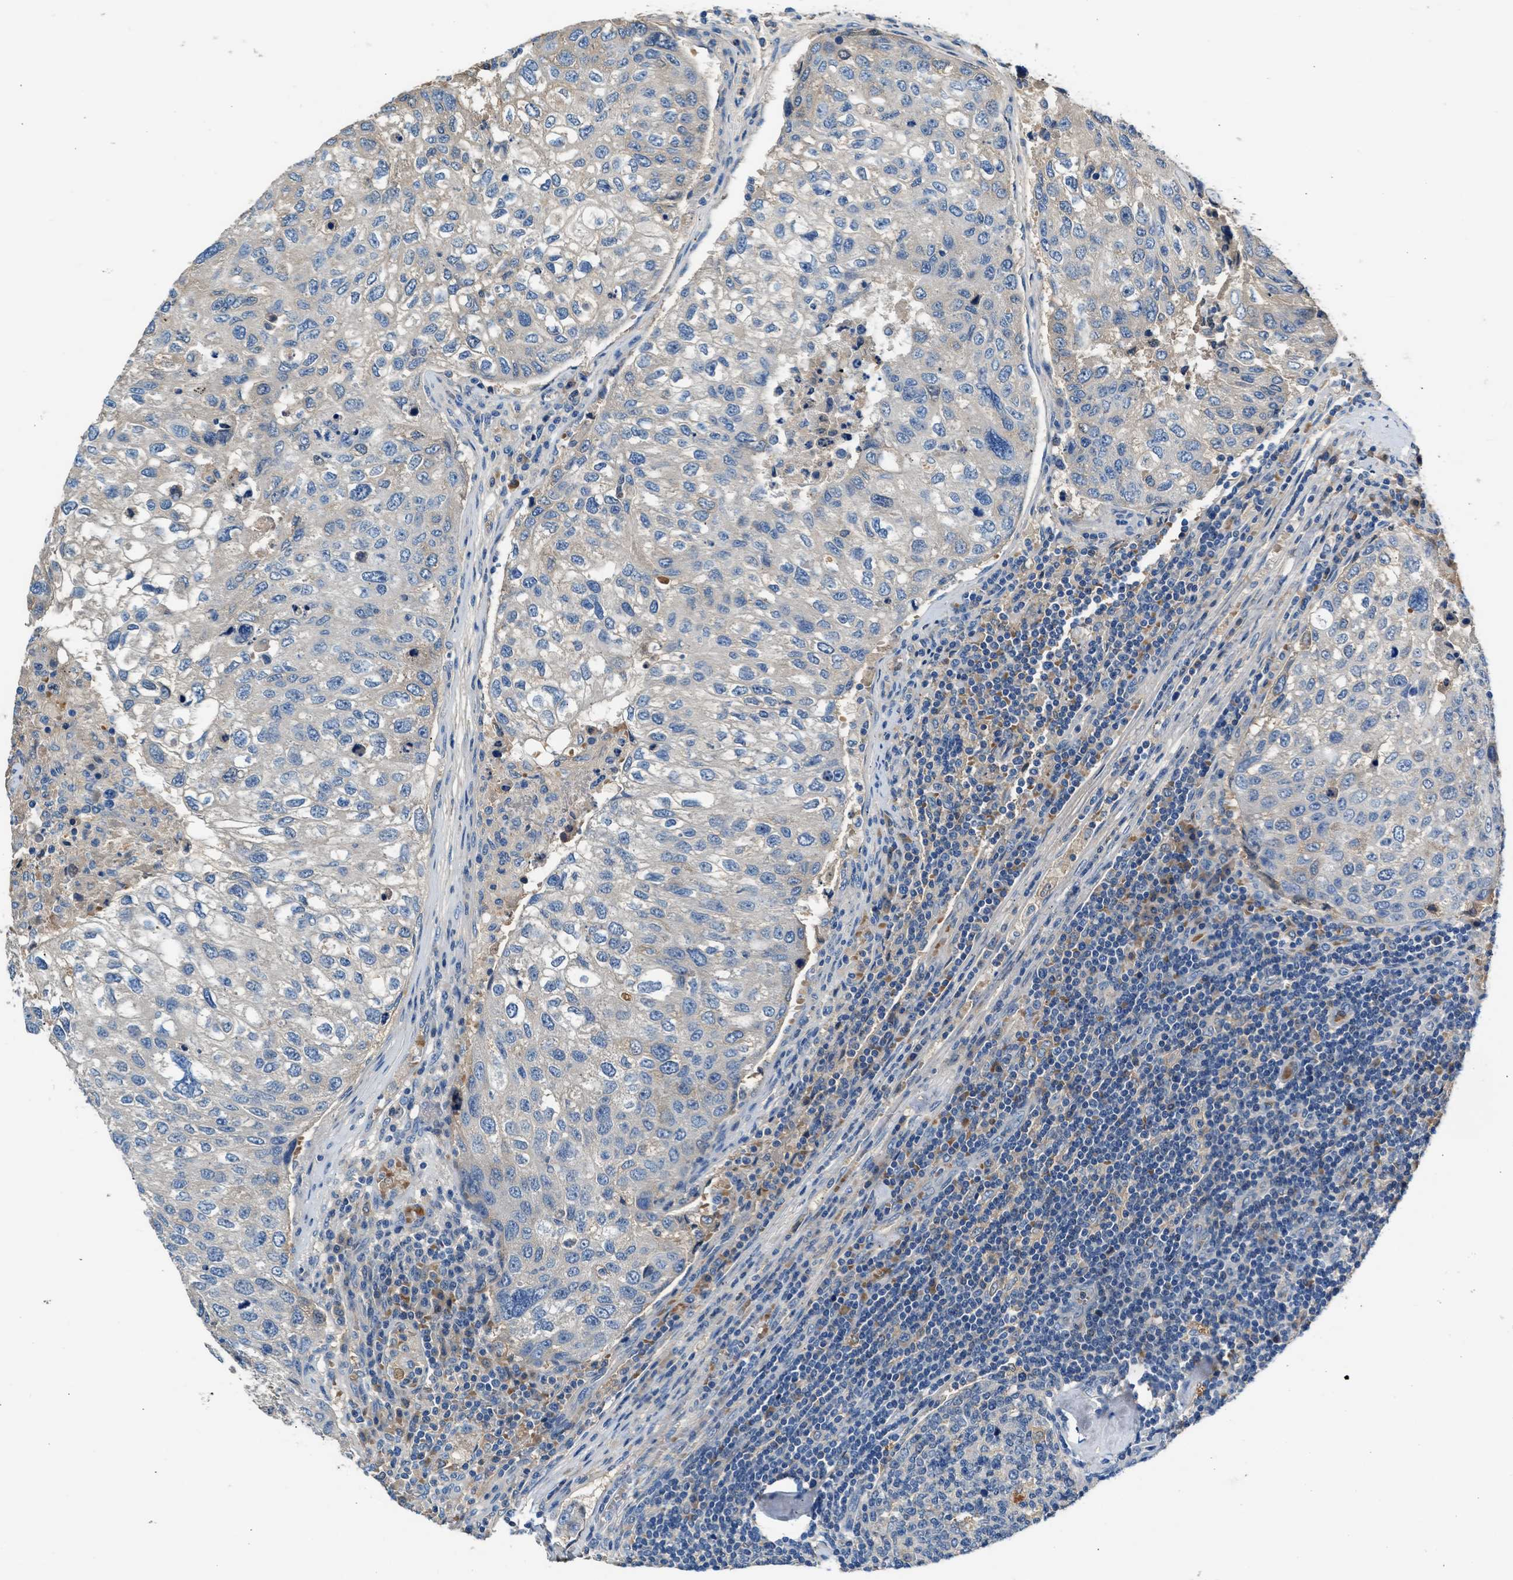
{"staining": {"intensity": "negative", "quantity": "none", "location": "none"}, "tissue": "urothelial cancer", "cell_type": "Tumor cells", "image_type": "cancer", "snomed": [{"axis": "morphology", "description": "Urothelial carcinoma, High grade"}, {"axis": "topography", "description": "Lymph node"}, {"axis": "topography", "description": "Urinary bladder"}], "caption": "A high-resolution image shows IHC staining of urothelial carcinoma (high-grade), which exhibits no significant staining in tumor cells.", "gene": "RWDD2B", "patient": {"sex": "male", "age": 51}}